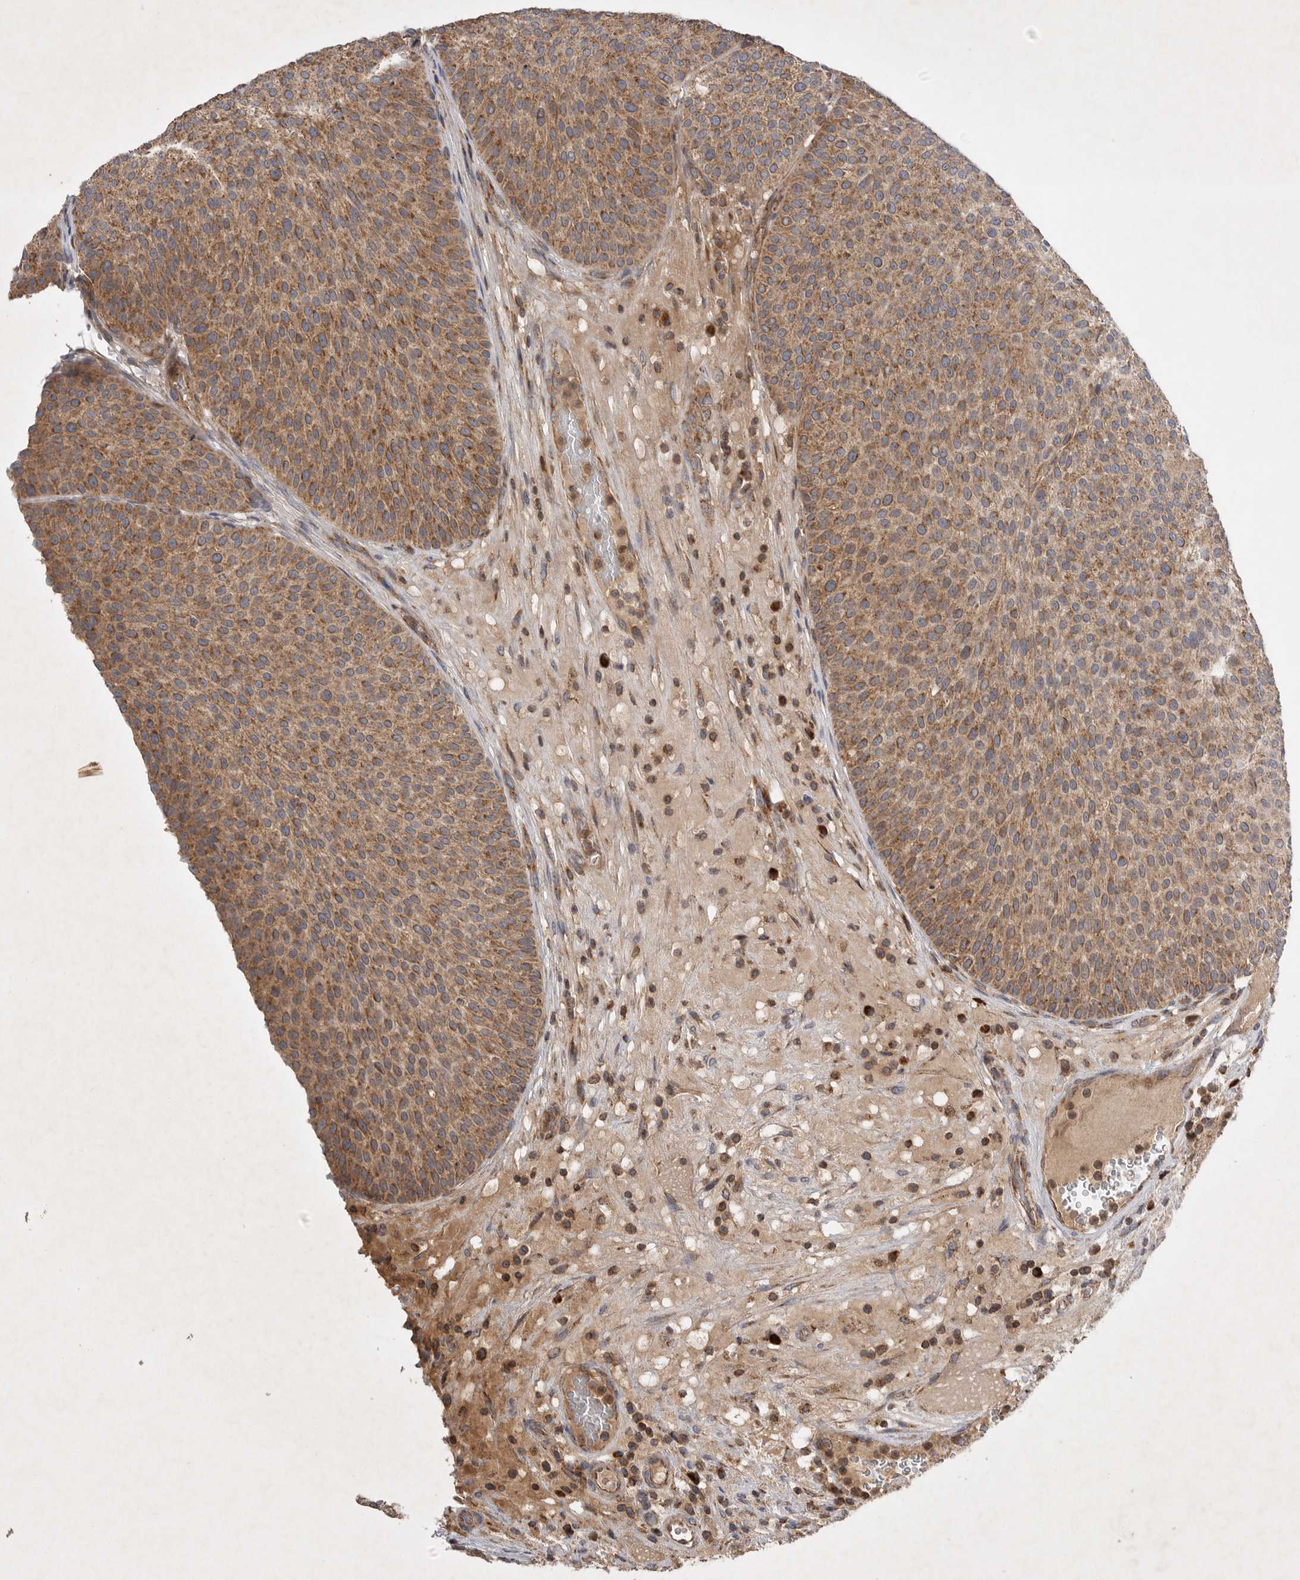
{"staining": {"intensity": "moderate", "quantity": ">75%", "location": "cytoplasmic/membranous"}, "tissue": "urothelial cancer", "cell_type": "Tumor cells", "image_type": "cancer", "snomed": [{"axis": "morphology", "description": "Normal tissue, NOS"}, {"axis": "morphology", "description": "Urothelial carcinoma, Low grade"}, {"axis": "topography", "description": "Smooth muscle"}, {"axis": "topography", "description": "Urinary bladder"}], "caption": "IHC photomicrograph of urothelial carcinoma (low-grade) stained for a protein (brown), which demonstrates medium levels of moderate cytoplasmic/membranous expression in about >75% of tumor cells.", "gene": "KIF21B", "patient": {"sex": "male", "age": 60}}